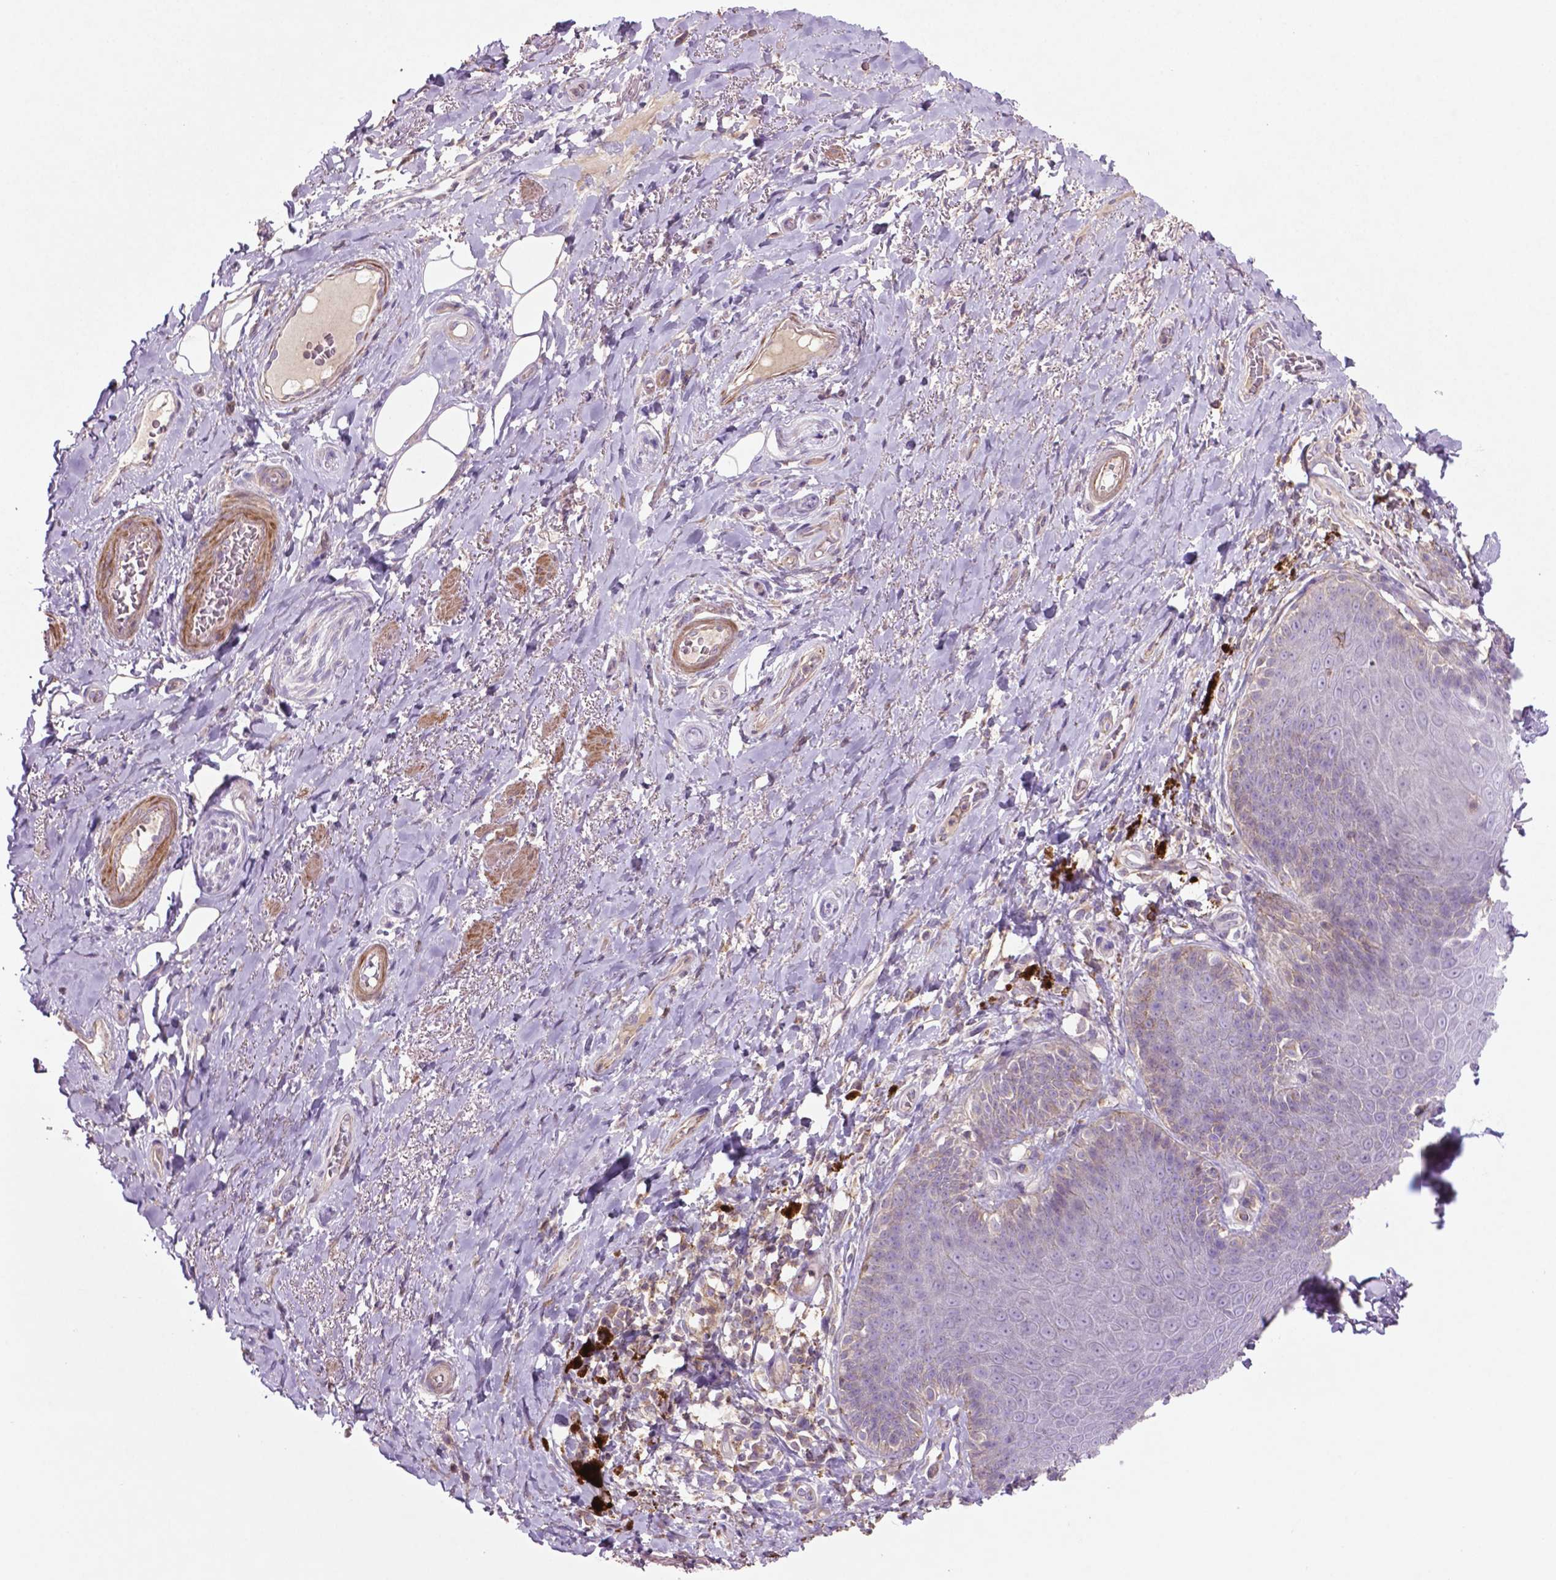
{"staining": {"intensity": "negative", "quantity": "none", "location": "none"}, "tissue": "adipose tissue", "cell_type": "Adipocytes", "image_type": "normal", "snomed": [{"axis": "morphology", "description": "Normal tissue, NOS"}, {"axis": "topography", "description": "Anal"}, {"axis": "topography", "description": "Peripheral nerve tissue"}], "caption": "Adipose tissue stained for a protein using immunohistochemistry exhibits no expression adipocytes.", "gene": "BMP4", "patient": {"sex": "male", "age": 53}}